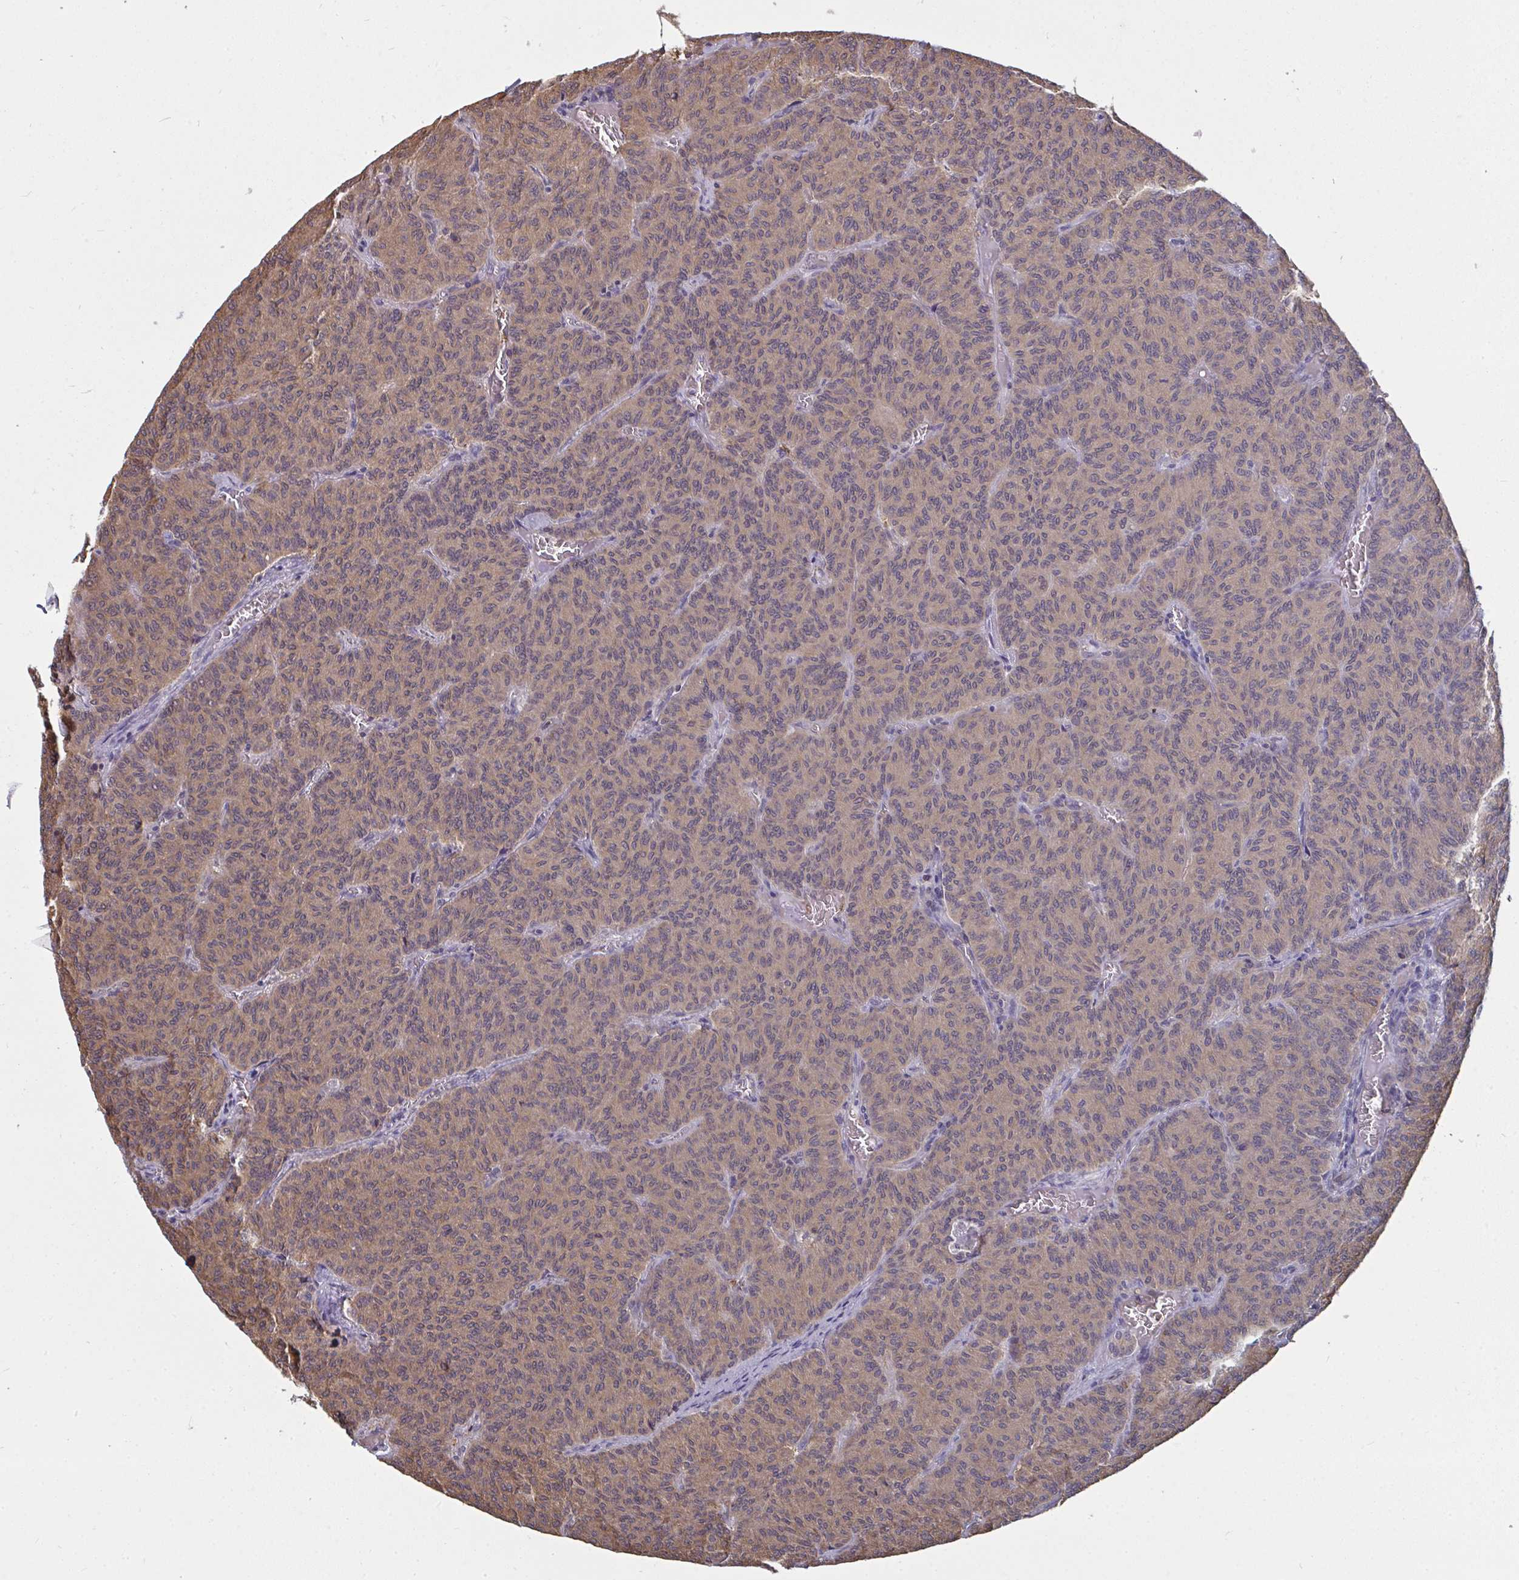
{"staining": {"intensity": "weak", "quantity": "25%-75%", "location": "cytoplasmic/membranous"}, "tissue": "carcinoid", "cell_type": "Tumor cells", "image_type": "cancer", "snomed": [{"axis": "morphology", "description": "Carcinoid, malignant, NOS"}, {"axis": "topography", "description": "Lung"}], "caption": "Immunohistochemical staining of malignant carcinoid exhibits weak cytoplasmic/membranous protein positivity in approximately 25%-75% of tumor cells. (DAB IHC with brightfield microscopy, high magnification).", "gene": "TTC9C", "patient": {"sex": "male", "age": 61}}